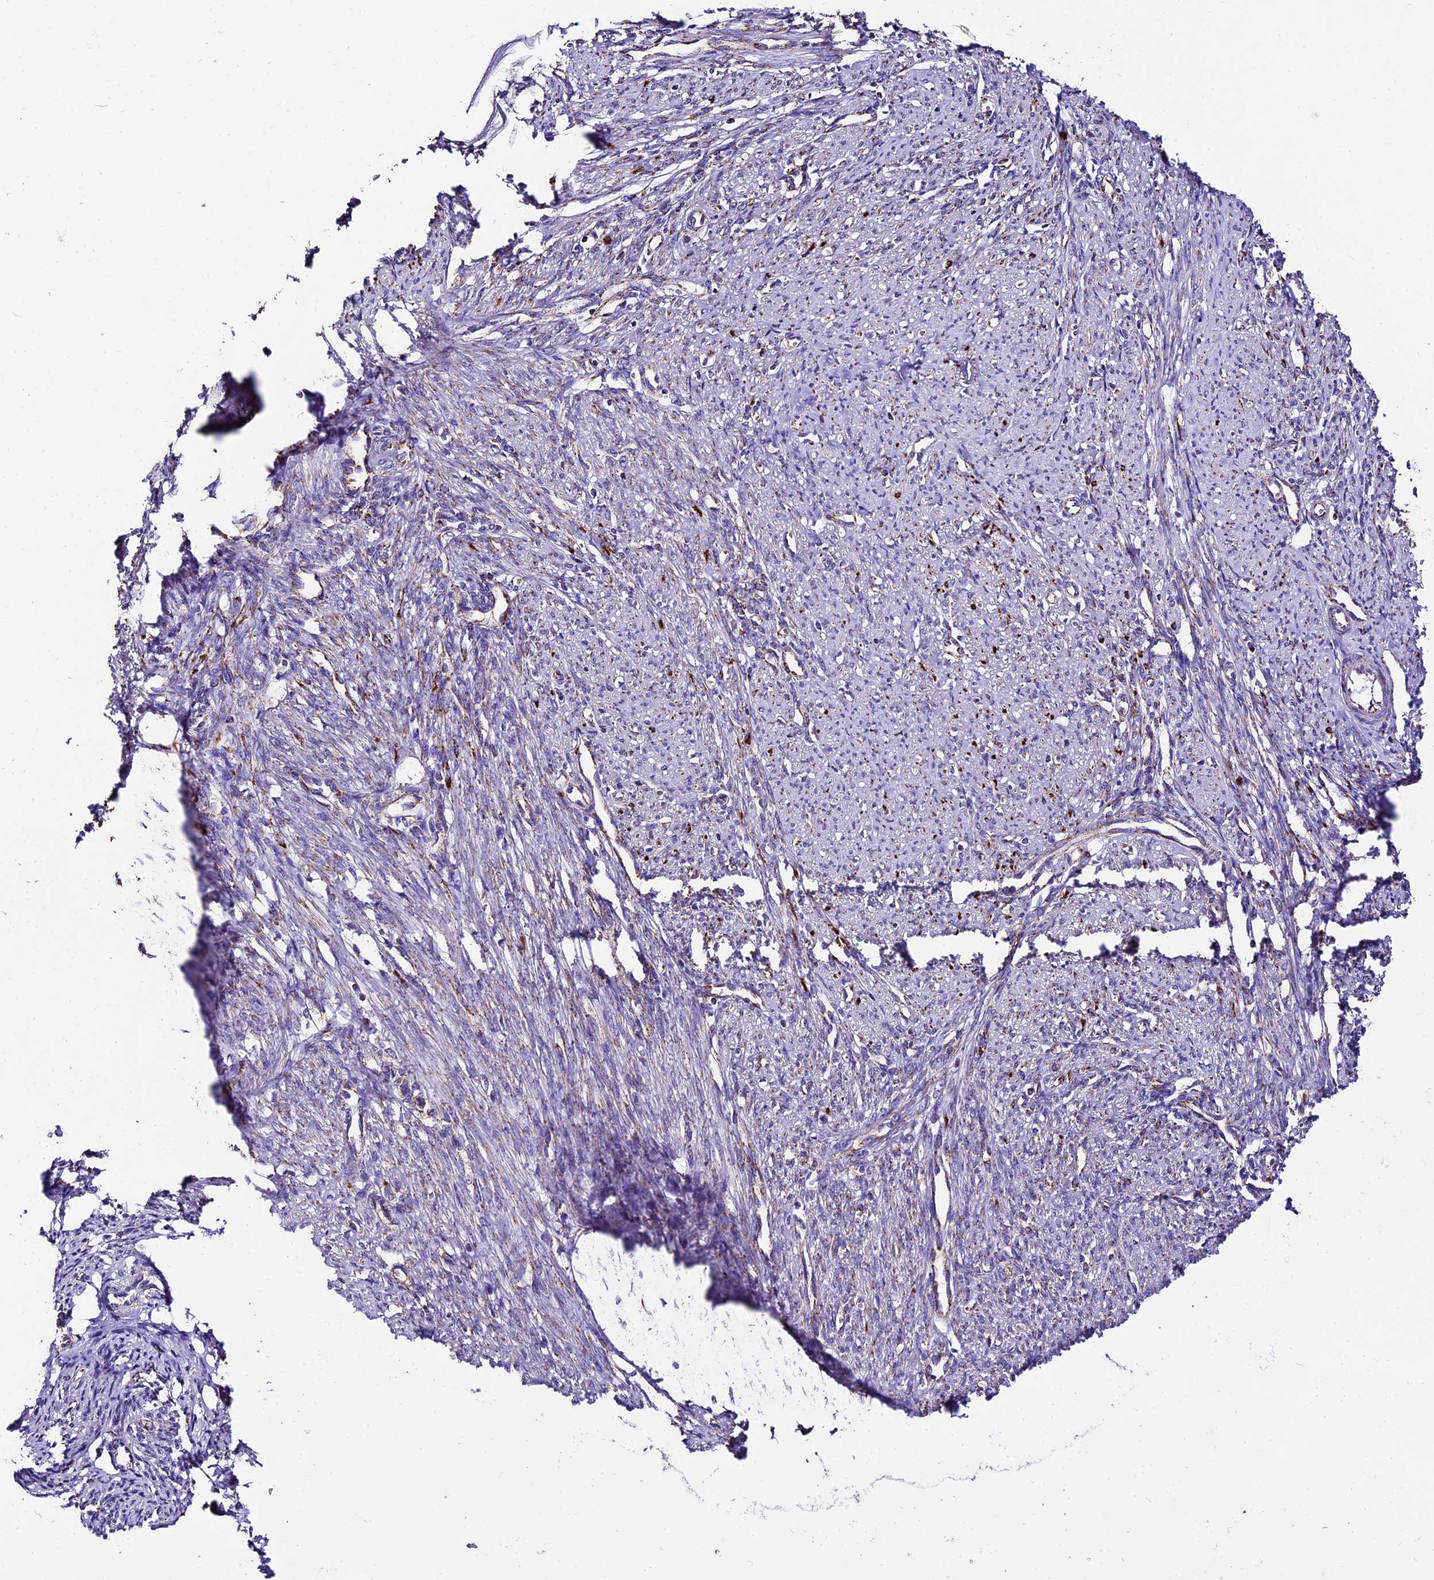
{"staining": {"intensity": "weak", "quantity": "25%-75%", "location": "cytoplasmic/membranous"}, "tissue": "smooth muscle", "cell_type": "Smooth muscle cells", "image_type": "normal", "snomed": [{"axis": "morphology", "description": "Normal tissue, NOS"}, {"axis": "topography", "description": "Smooth muscle"}, {"axis": "topography", "description": "Uterus"}], "caption": "Immunohistochemistry staining of normal smooth muscle, which shows low levels of weak cytoplasmic/membranous staining in about 25%-75% of smooth muscle cells indicating weak cytoplasmic/membranous protein expression. The staining was performed using DAB (3,3'-diaminobenzidine) (brown) for protein detection and nuclei were counterstained in hematoxylin (blue).", "gene": "DCAF5", "patient": {"sex": "female", "age": 59}}